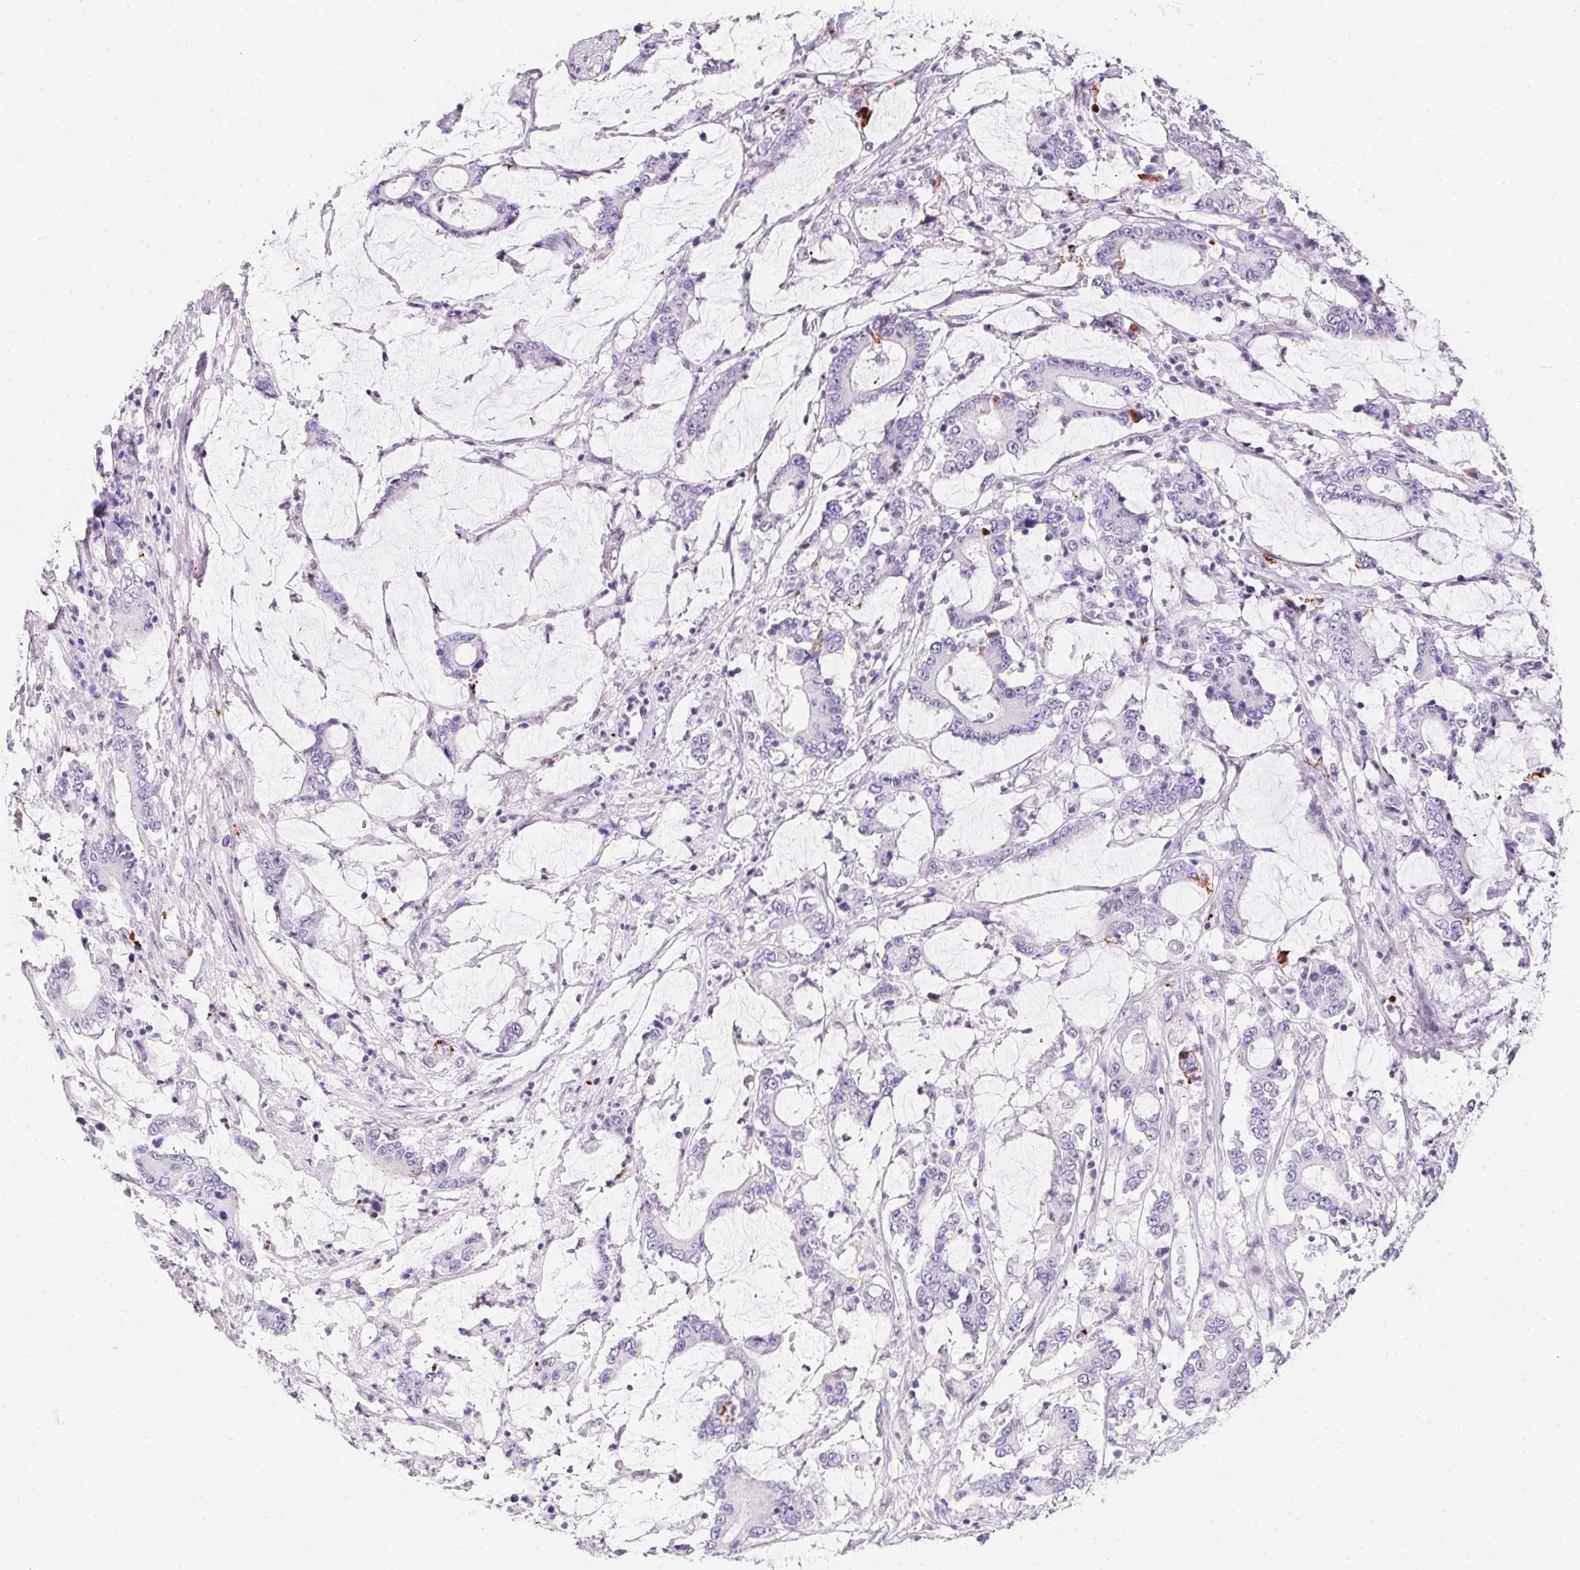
{"staining": {"intensity": "negative", "quantity": "none", "location": "none"}, "tissue": "stomach cancer", "cell_type": "Tumor cells", "image_type": "cancer", "snomed": [{"axis": "morphology", "description": "Adenocarcinoma, NOS"}, {"axis": "topography", "description": "Stomach, upper"}], "caption": "An IHC micrograph of stomach adenocarcinoma is shown. There is no staining in tumor cells of stomach adenocarcinoma.", "gene": "MYL4", "patient": {"sex": "male", "age": 68}}